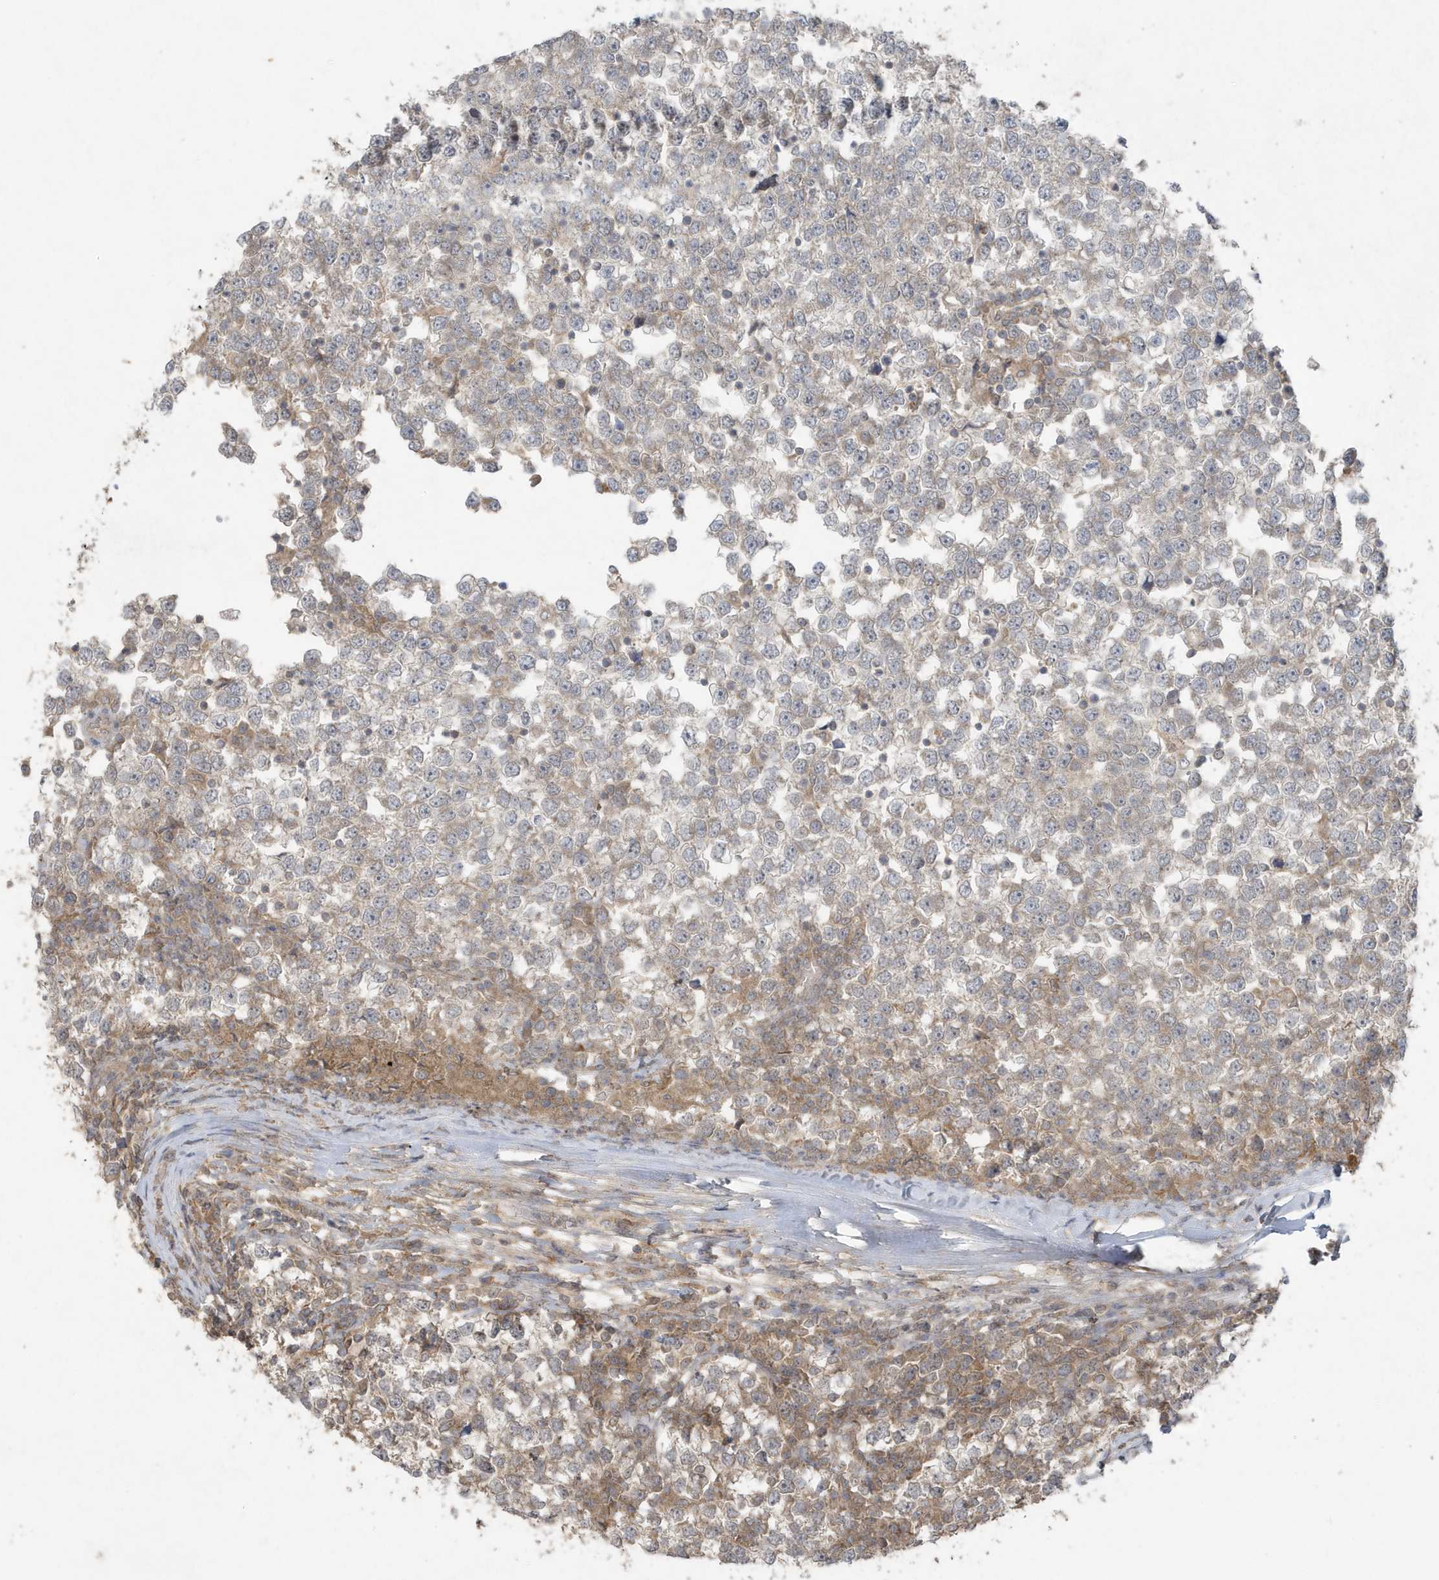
{"staining": {"intensity": "weak", "quantity": "<25%", "location": "cytoplasmic/membranous"}, "tissue": "testis cancer", "cell_type": "Tumor cells", "image_type": "cancer", "snomed": [{"axis": "morphology", "description": "Seminoma, NOS"}, {"axis": "topography", "description": "Testis"}], "caption": "Tumor cells show no significant protein expression in testis seminoma.", "gene": "C1RL", "patient": {"sex": "male", "age": 65}}